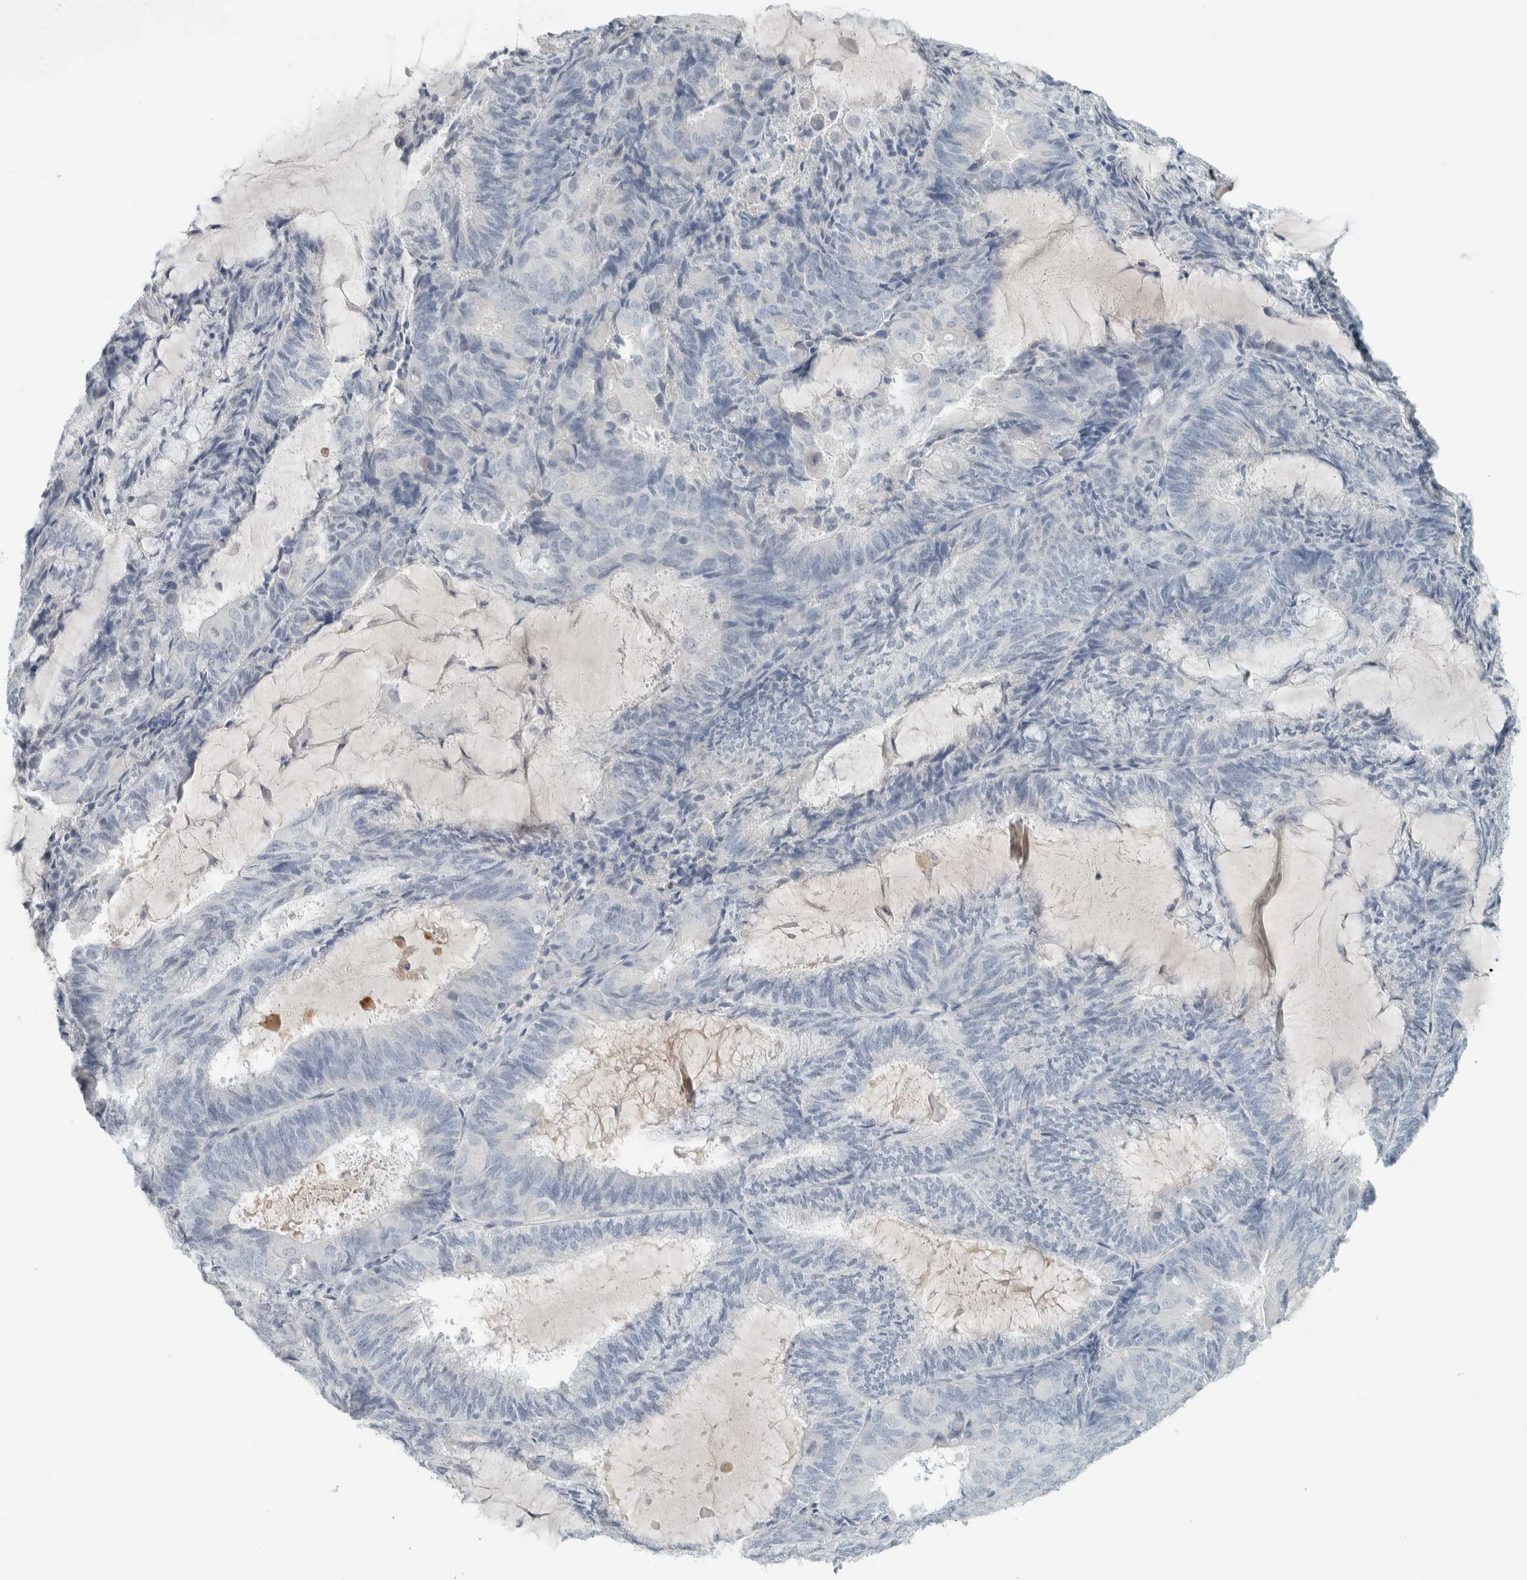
{"staining": {"intensity": "negative", "quantity": "none", "location": "none"}, "tissue": "endometrial cancer", "cell_type": "Tumor cells", "image_type": "cancer", "snomed": [{"axis": "morphology", "description": "Adenocarcinoma, NOS"}, {"axis": "topography", "description": "Endometrium"}], "caption": "A high-resolution micrograph shows IHC staining of endometrial cancer, which exhibits no significant positivity in tumor cells.", "gene": "TRIT1", "patient": {"sex": "female", "age": 81}}